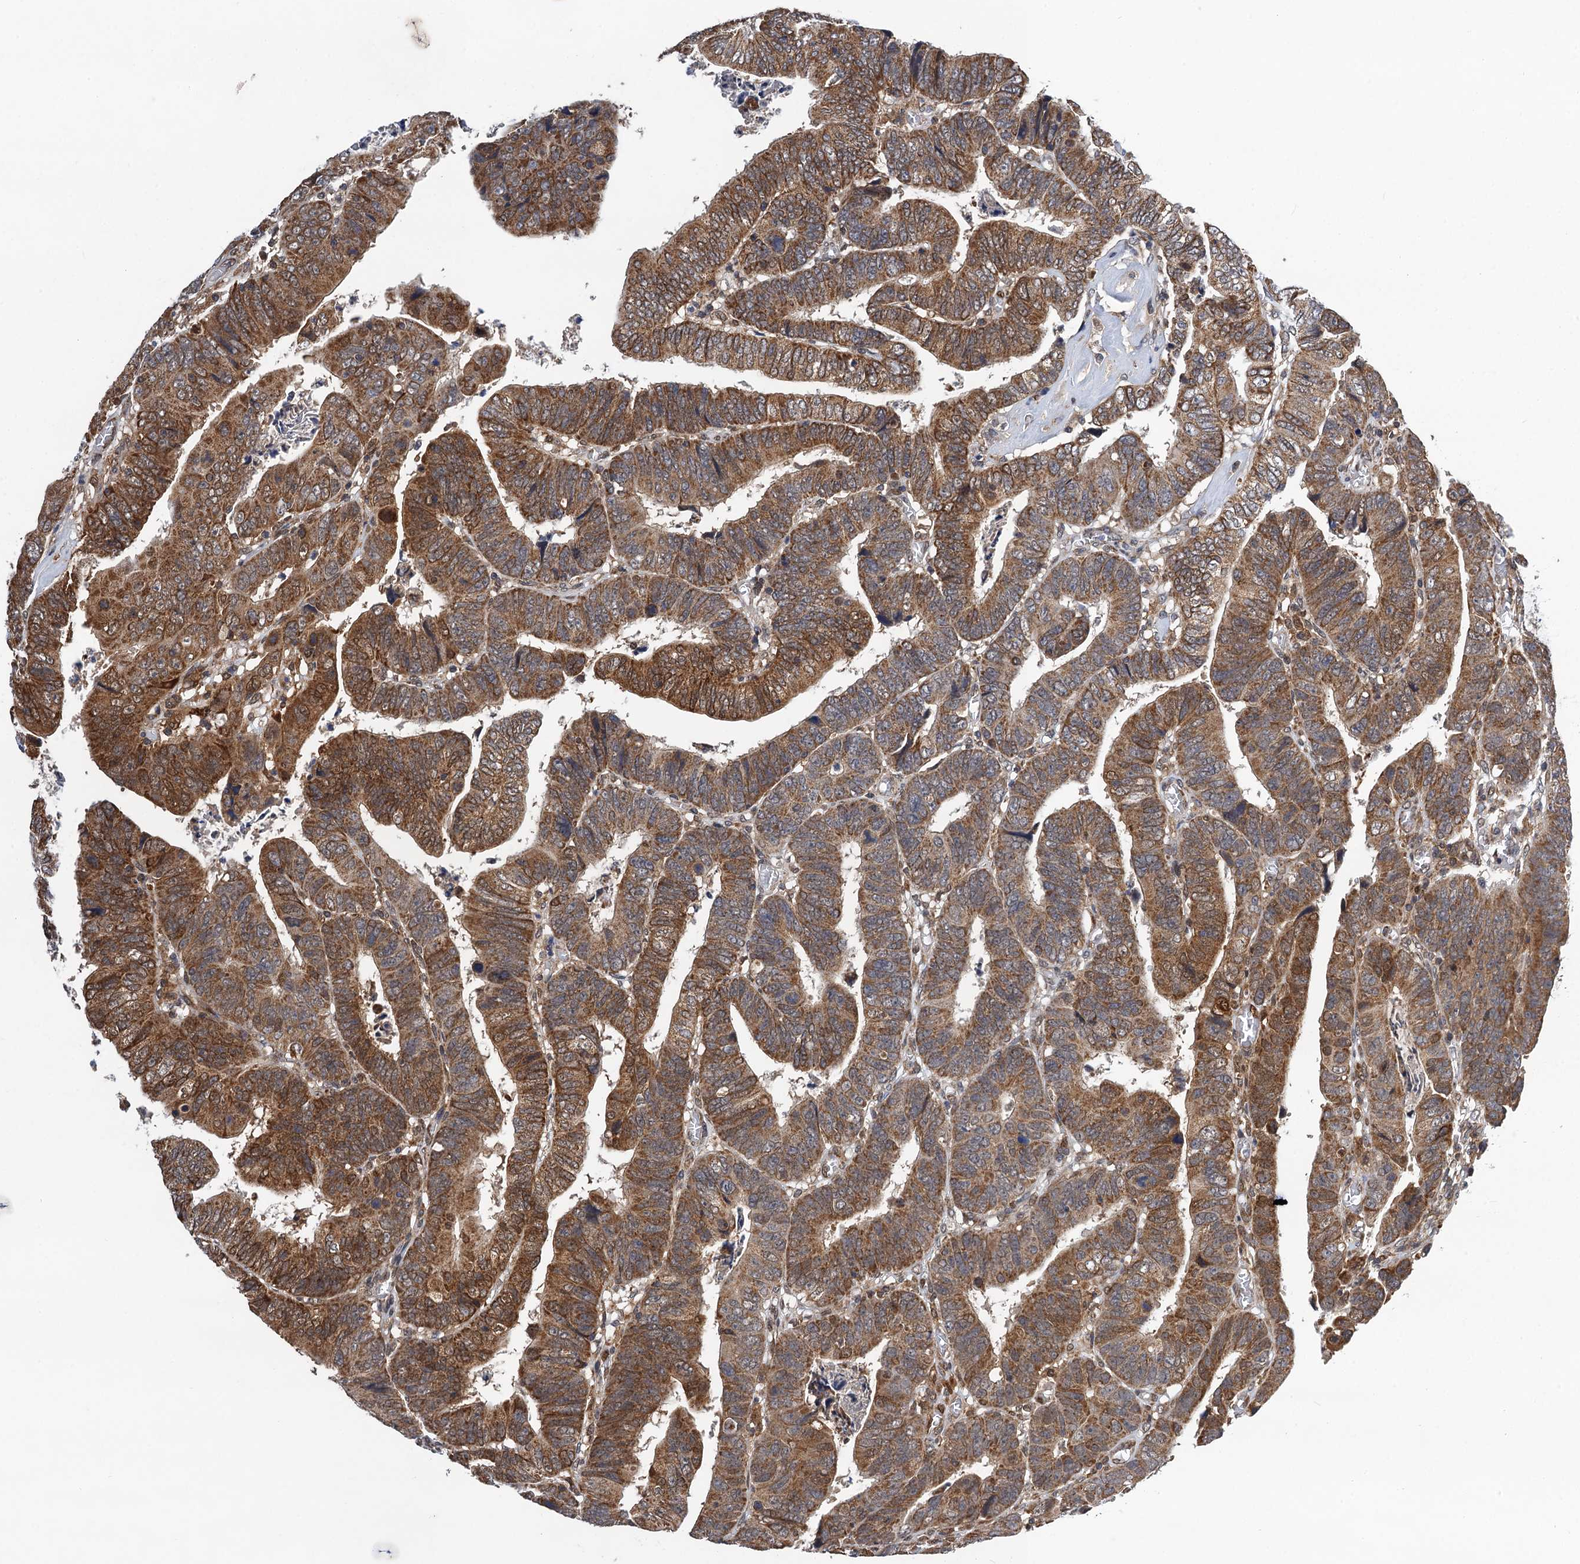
{"staining": {"intensity": "strong", "quantity": ">75%", "location": "cytoplasmic/membranous"}, "tissue": "colorectal cancer", "cell_type": "Tumor cells", "image_type": "cancer", "snomed": [{"axis": "morphology", "description": "Normal tissue, NOS"}, {"axis": "morphology", "description": "Adenocarcinoma, NOS"}, {"axis": "topography", "description": "Rectum"}], "caption": "Colorectal cancer stained with a brown dye shows strong cytoplasmic/membranous positive positivity in about >75% of tumor cells.", "gene": "CMPK2", "patient": {"sex": "female", "age": 65}}